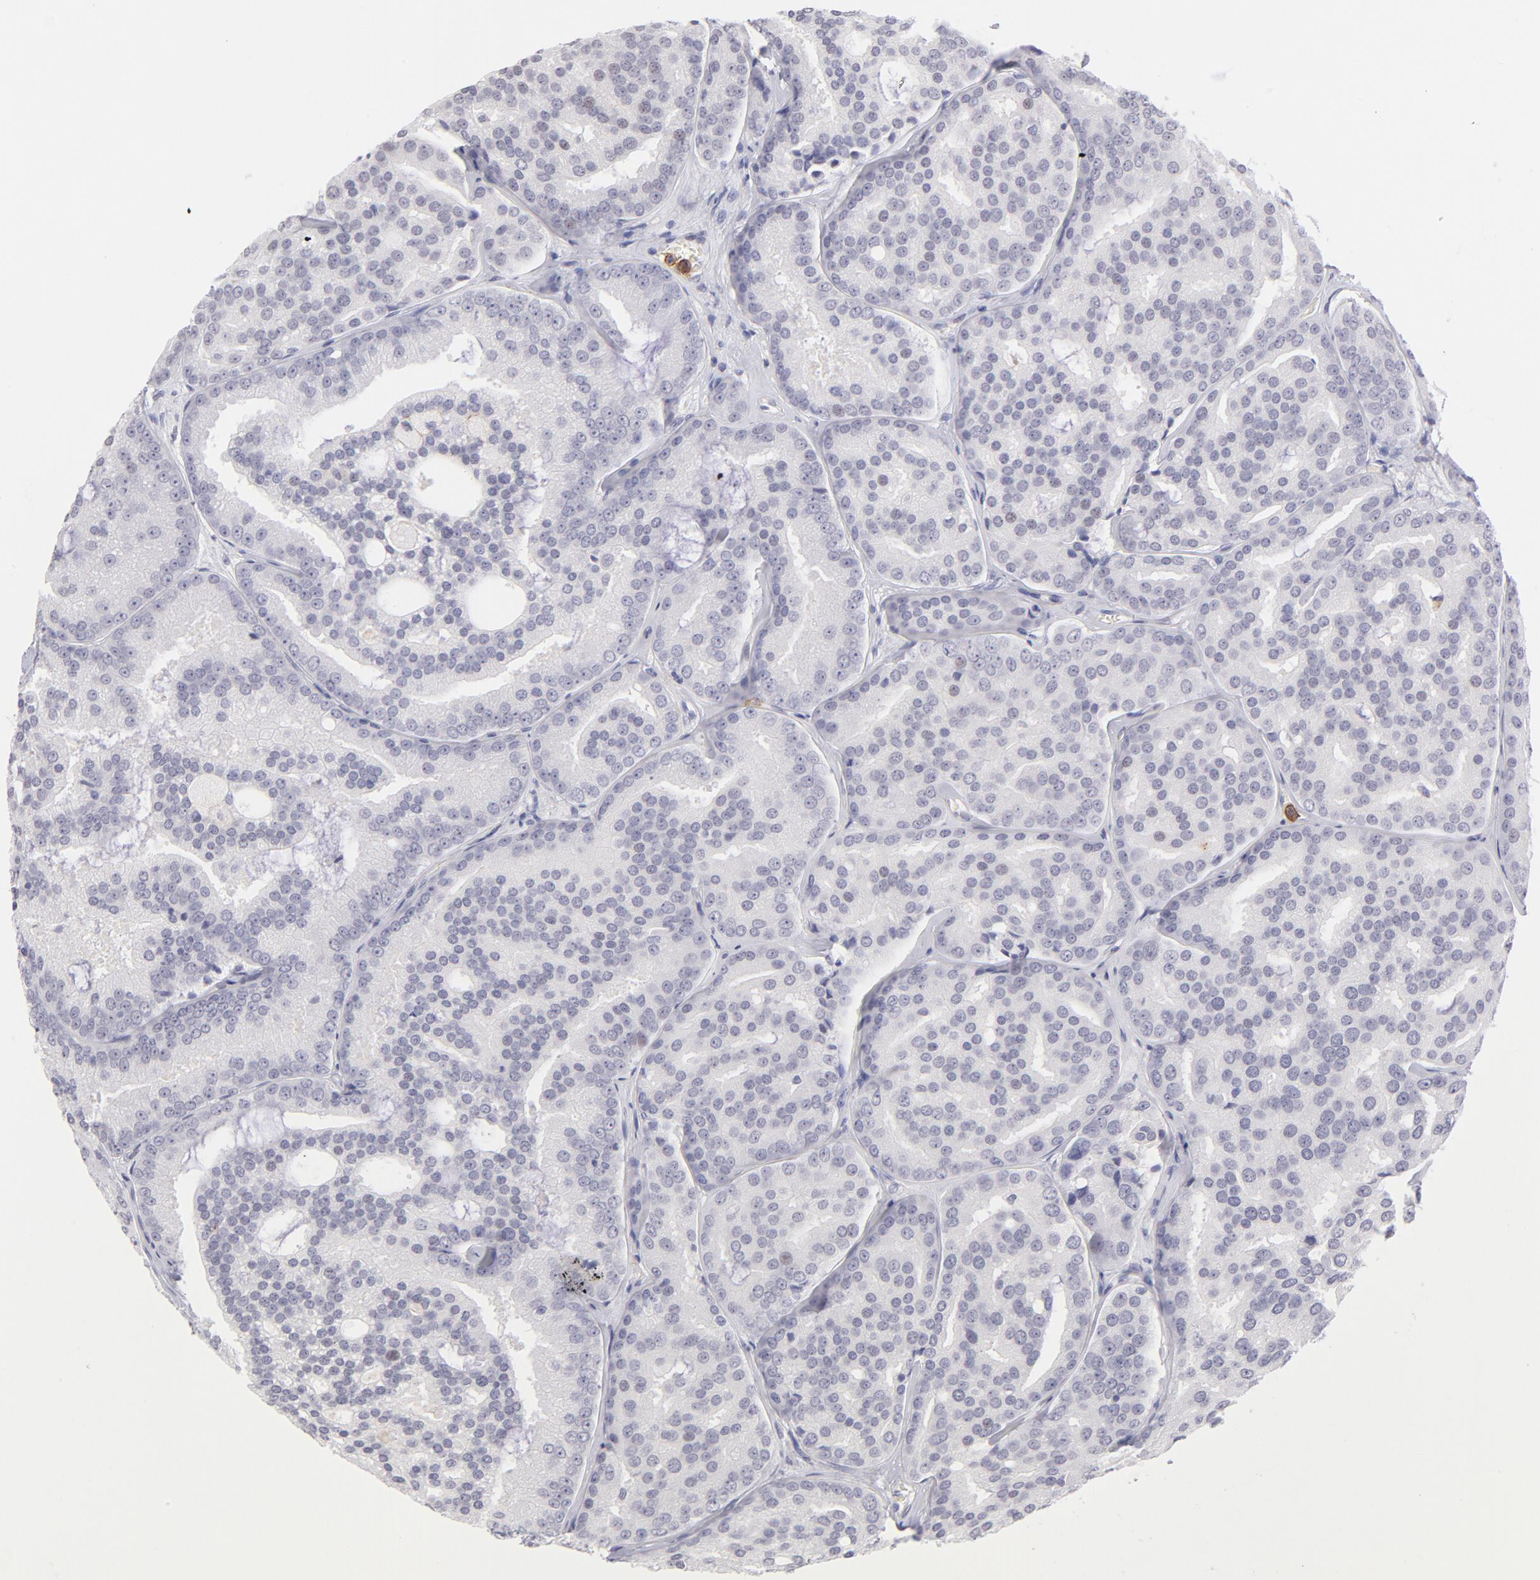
{"staining": {"intensity": "negative", "quantity": "none", "location": "none"}, "tissue": "prostate cancer", "cell_type": "Tumor cells", "image_type": "cancer", "snomed": [{"axis": "morphology", "description": "Adenocarcinoma, High grade"}, {"axis": "topography", "description": "Prostate"}], "caption": "Image shows no protein staining in tumor cells of high-grade adenocarcinoma (prostate) tissue. (IHC, brightfield microscopy, high magnification).", "gene": "LTB4R", "patient": {"sex": "male", "age": 64}}